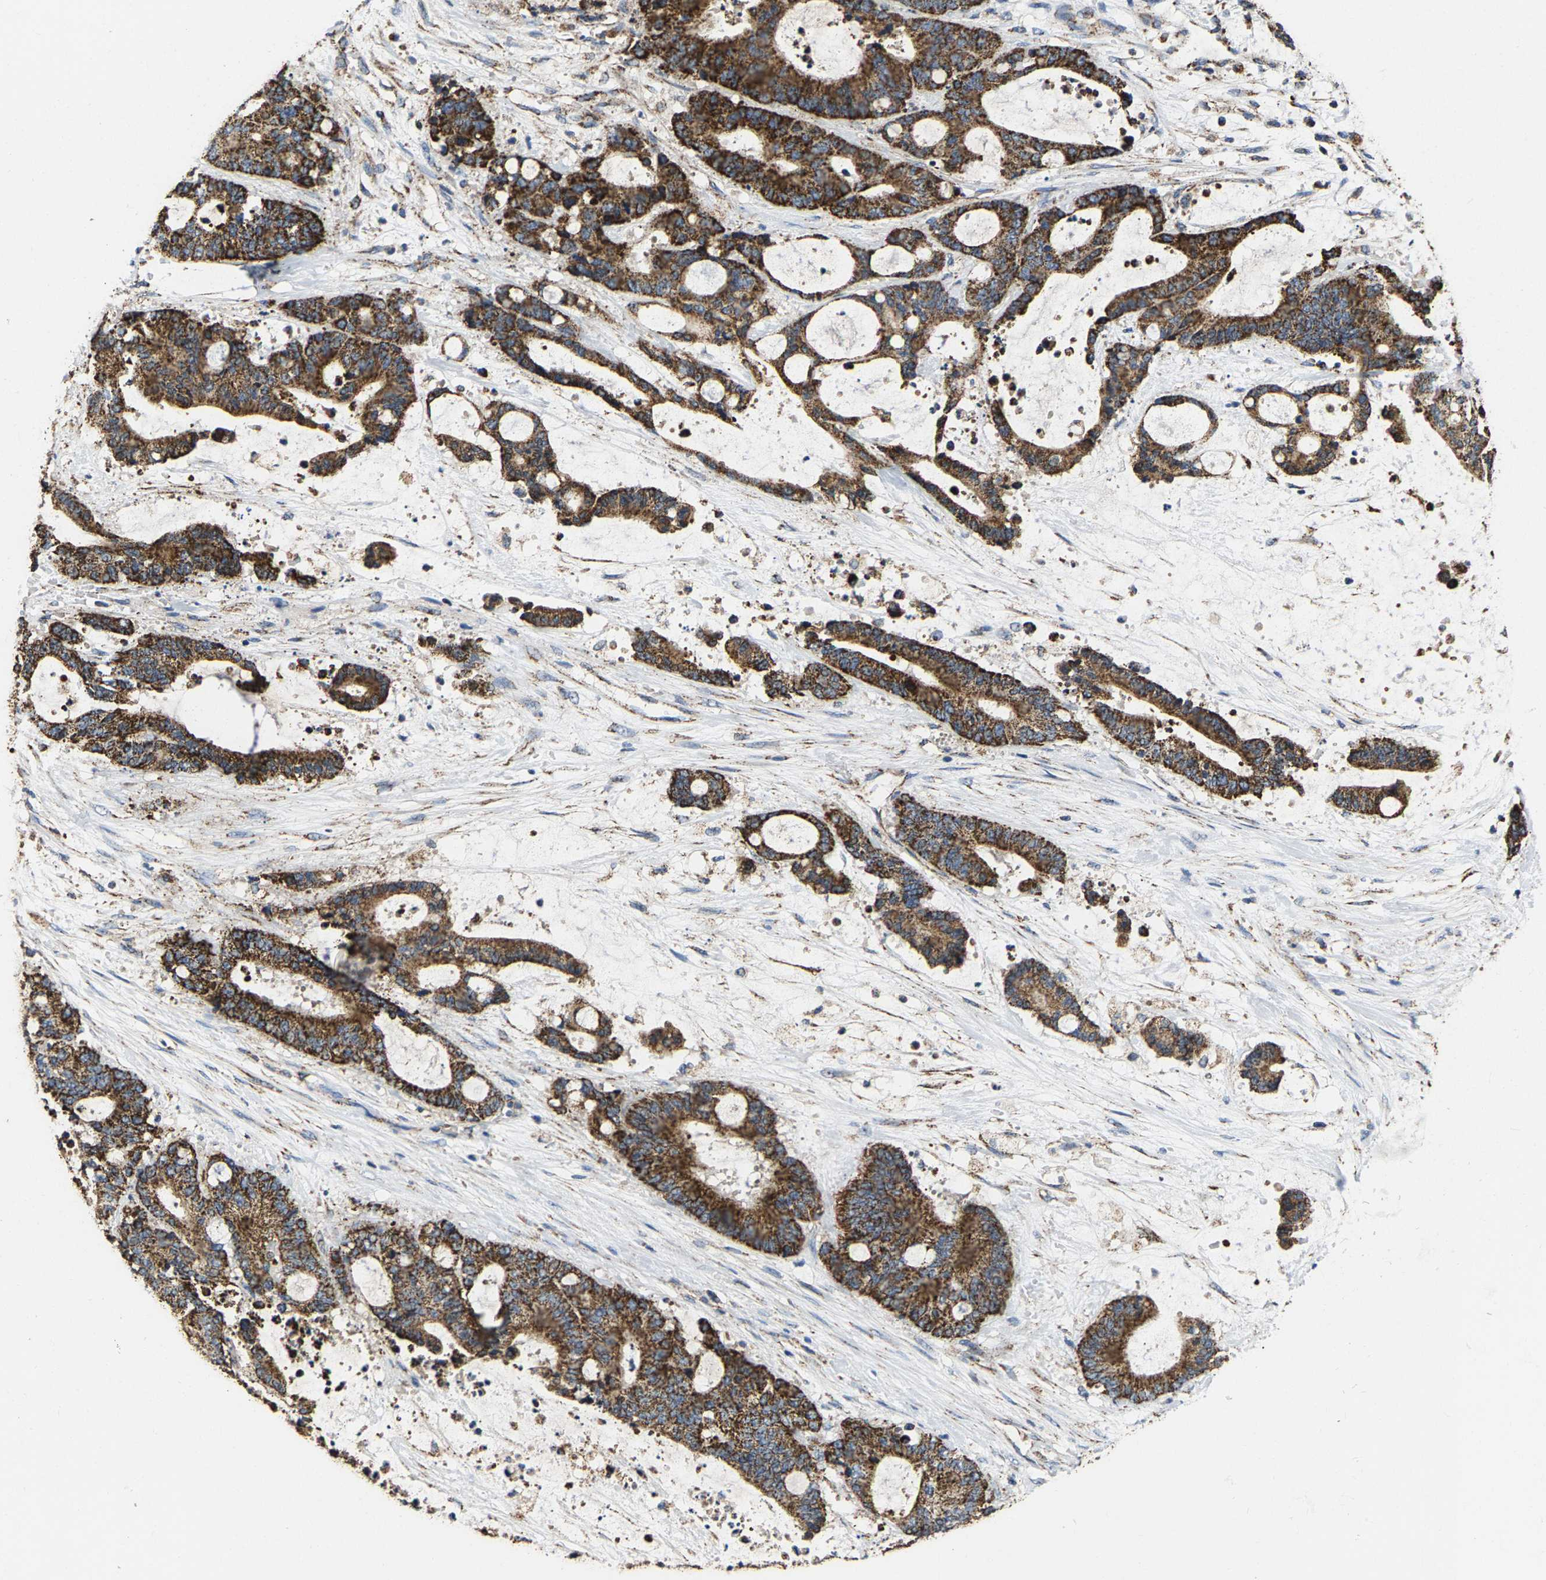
{"staining": {"intensity": "strong", "quantity": ">75%", "location": "cytoplasmic/membranous"}, "tissue": "liver cancer", "cell_type": "Tumor cells", "image_type": "cancer", "snomed": [{"axis": "morphology", "description": "Normal tissue, NOS"}, {"axis": "morphology", "description": "Cholangiocarcinoma"}, {"axis": "topography", "description": "Liver"}, {"axis": "topography", "description": "Peripheral nerve tissue"}], "caption": "The image exhibits staining of cholangiocarcinoma (liver), revealing strong cytoplasmic/membranous protein positivity (brown color) within tumor cells.", "gene": "SHMT2", "patient": {"sex": "female", "age": 73}}